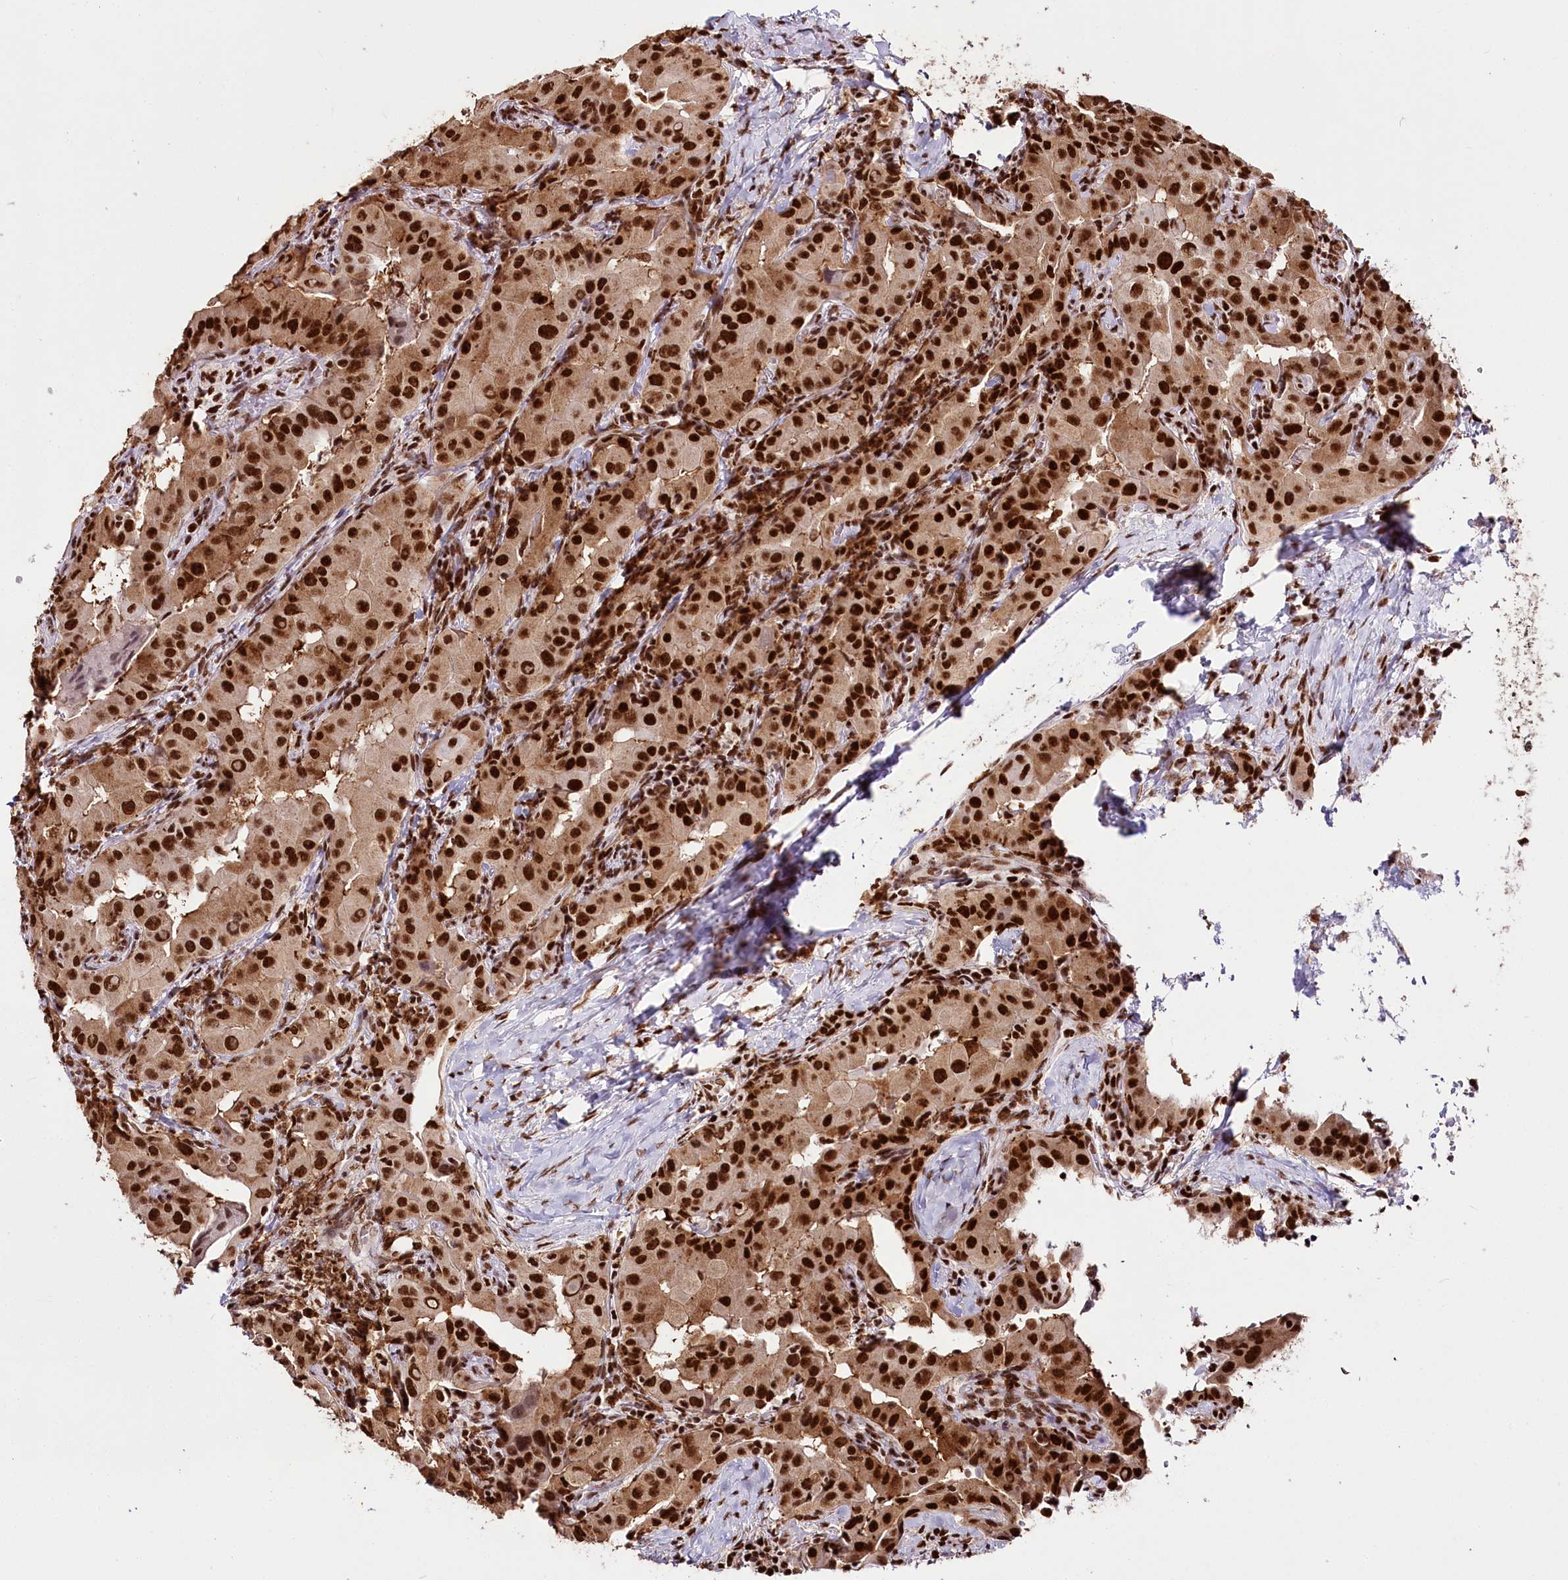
{"staining": {"intensity": "strong", "quantity": ">75%", "location": "cytoplasmic/membranous,nuclear"}, "tissue": "thyroid cancer", "cell_type": "Tumor cells", "image_type": "cancer", "snomed": [{"axis": "morphology", "description": "Papillary adenocarcinoma, NOS"}, {"axis": "topography", "description": "Thyroid gland"}], "caption": "Immunohistochemical staining of human papillary adenocarcinoma (thyroid) displays high levels of strong cytoplasmic/membranous and nuclear positivity in approximately >75% of tumor cells. Immunohistochemistry (ihc) stains the protein of interest in brown and the nuclei are stained blue.", "gene": "SMARCE1", "patient": {"sex": "male", "age": 33}}